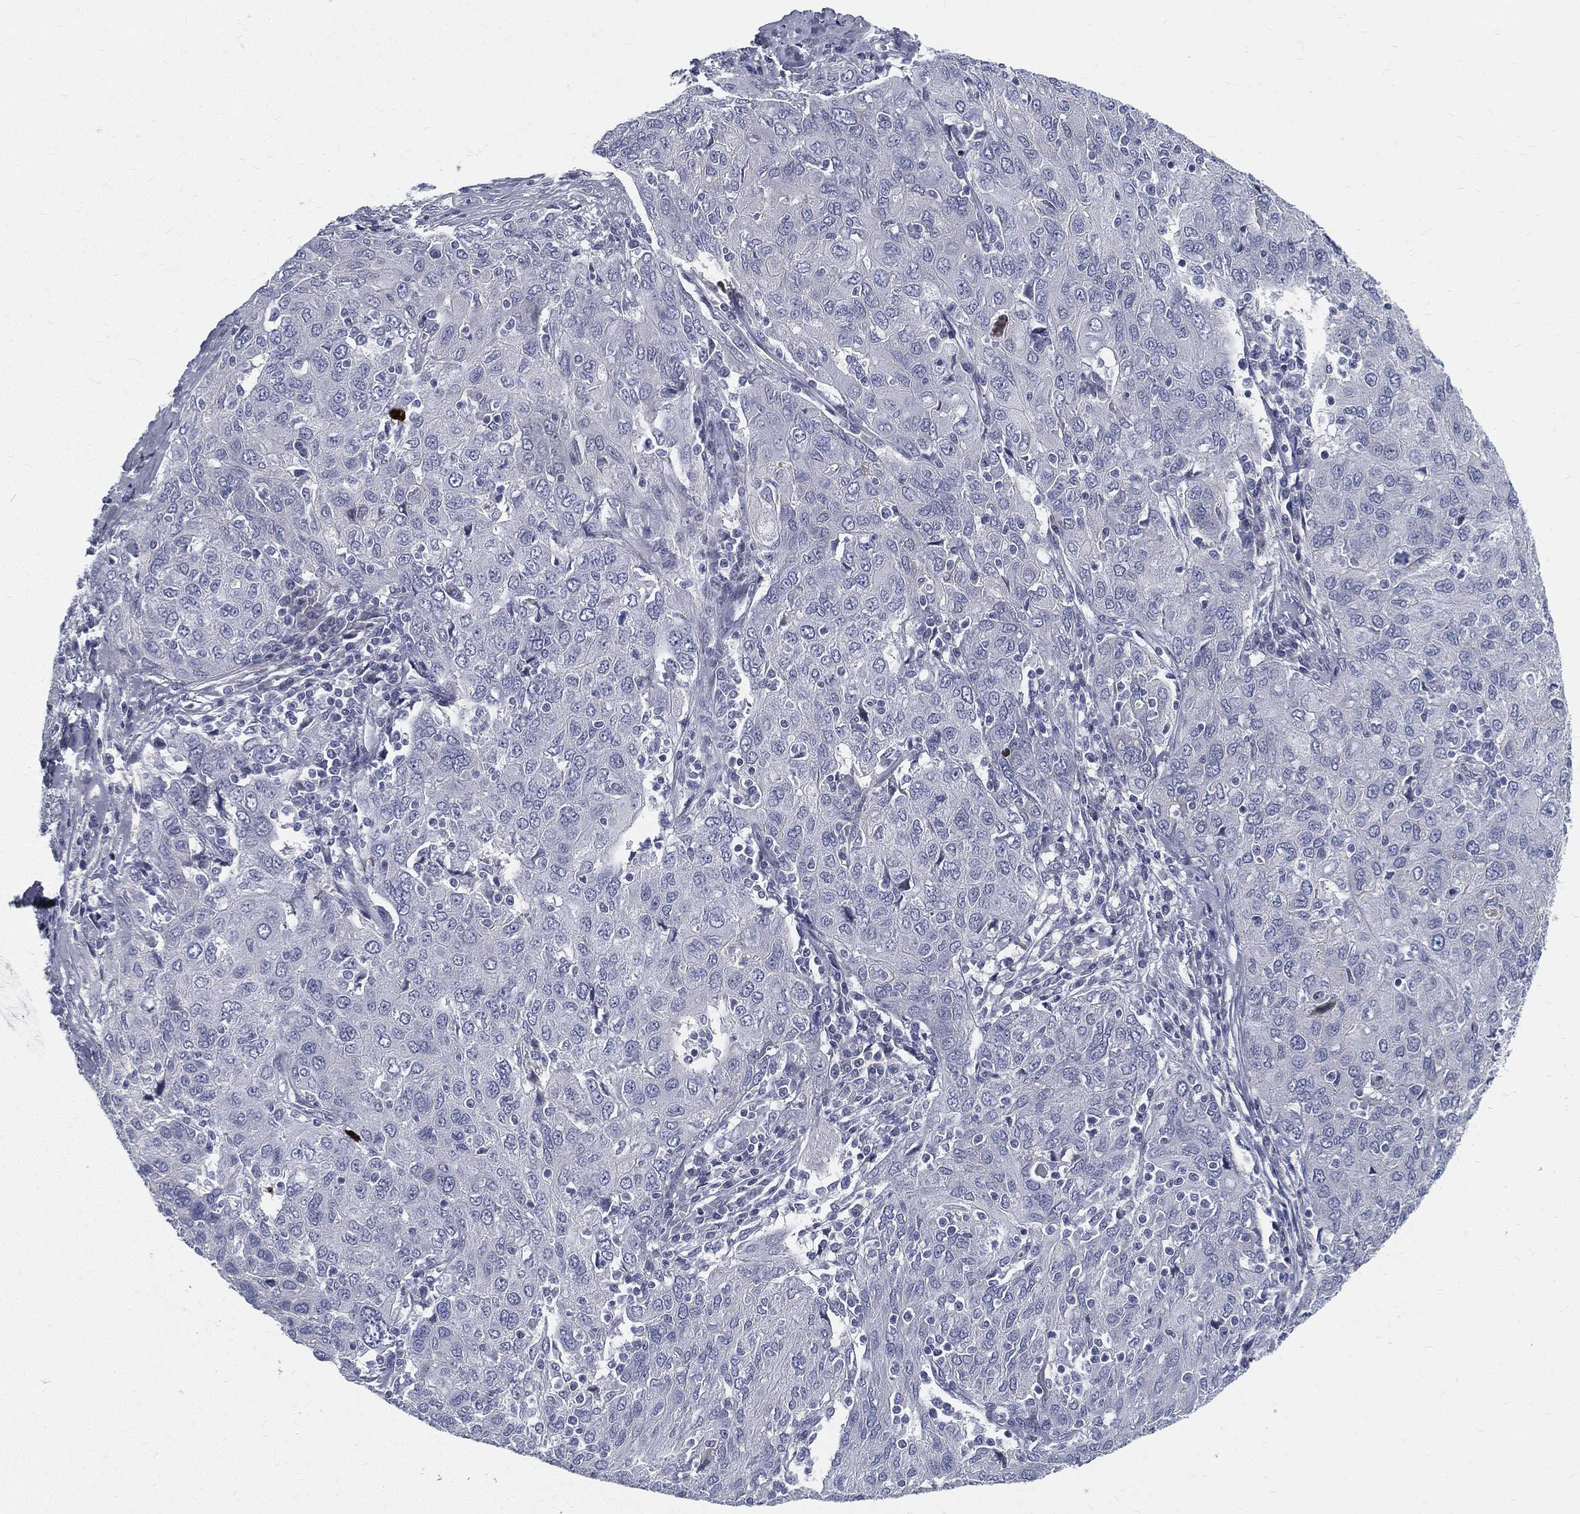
{"staining": {"intensity": "negative", "quantity": "none", "location": "none"}, "tissue": "ovarian cancer", "cell_type": "Tumor cells", "image_type": "cancer", "snomed": [{"axis": "morphology", "description": "Carcinoma, endometroid"}, {"axis": "topography", "description": "Ovary"}], "caption": "Endometroid carcinoma (ovarian) was stained to show a protein in brown. There is no significant staining in tumor cells.", "gene": "SPPL2C", "patient": {"sex": "female", "age": 50}}